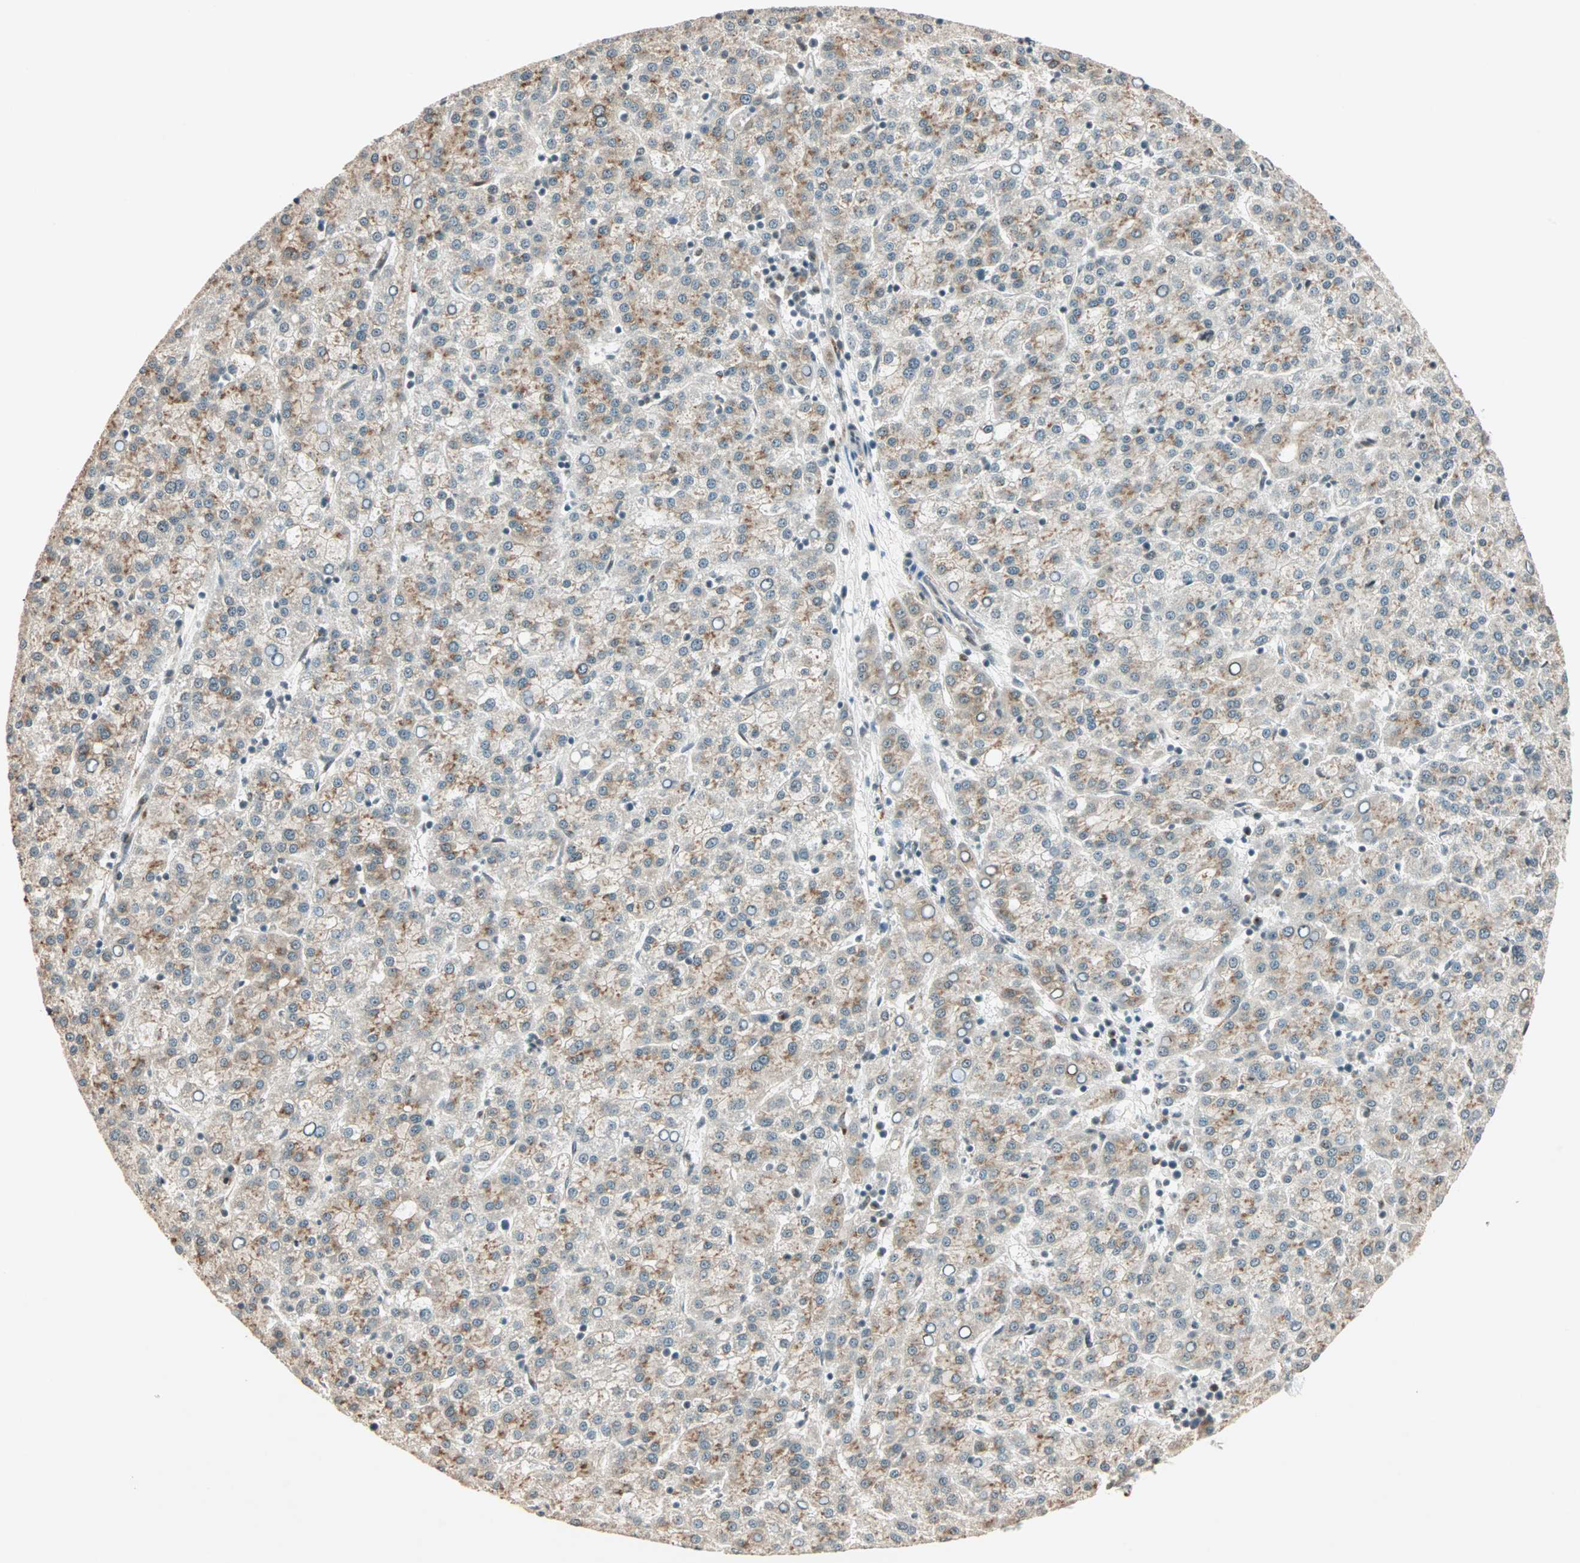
{"staining": {"intensity": "weak", "quantity": "25%-75%", "location": "cytoplasmic/membranous"}, "tissue": "liver cancer", "cell_type": "Tumor cells", "image_type": "cancer", "snomed": [{"axis": "morphology", "description": "Carcinoma, Hepatocellular, NOS"}, {"axis": "topography", "description": "Liver"}], "caption": "Liver cancer (hepatocellular carcinoma) tissue shows weak cytoplasmic/membranous expression in about 25%-75% of tumor cells, visualized by immunohistochemistry. (DAB (3,3'-diaminobenzidine) = brown stain, brightfield microscopy at high magnification).", "gene": "PRDM2", "patient": {"sex": "female", "age": 58}}